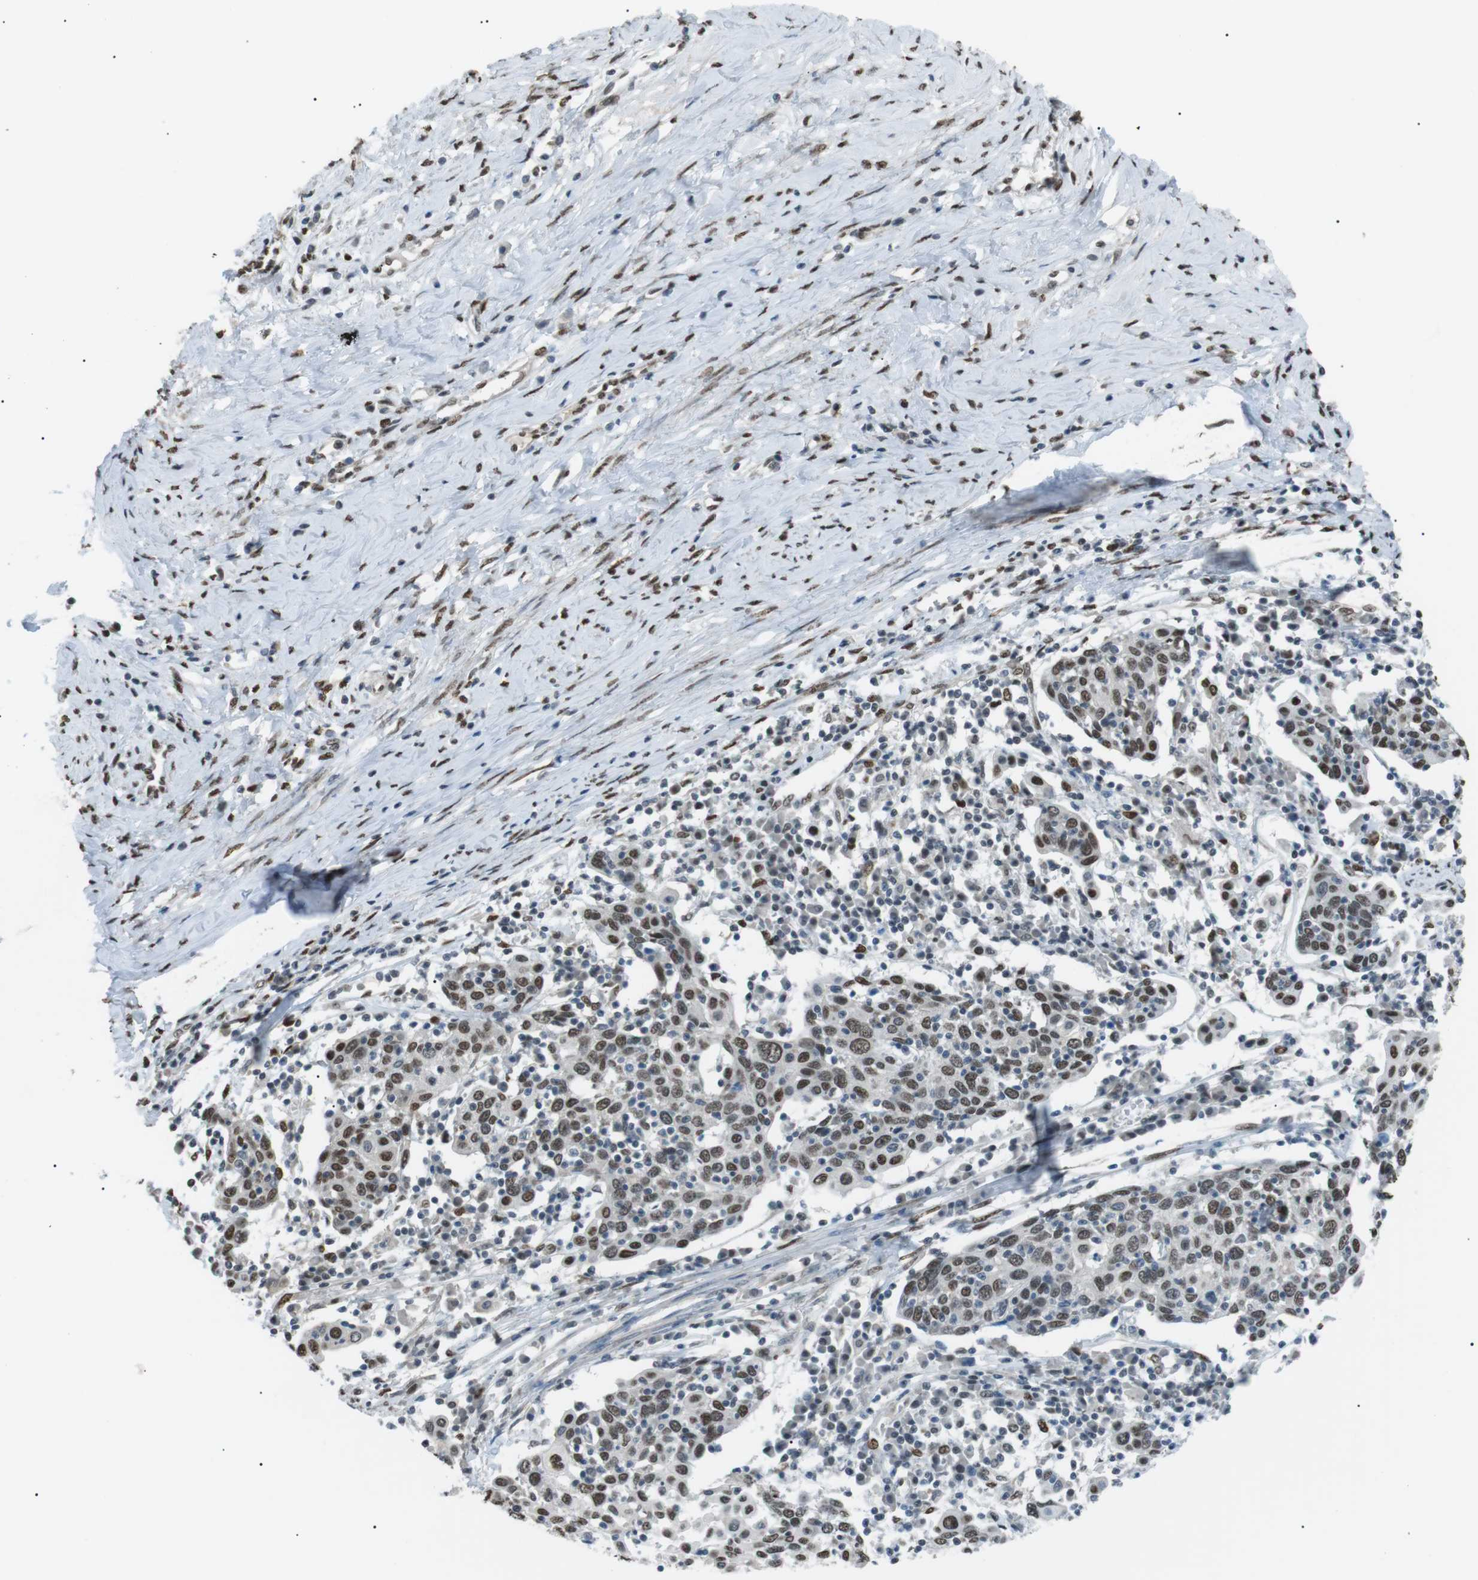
{"staining": {"intensity": "moderate", "quantity": ">75%", "location": "nuclear"}, "tissue": "cervical cancer", "cell_type": "Tumor cells", "image_type": "cancer", "snomed": [{"axis": "morphology", "description": "Squamous cell carcinoma, NOS"}, {"axis": "topography", "description": "Cervix"}], "caption": "Human cervical cancer (squamous cell carcinoma) stained for a protein (brown) demonstrates moderate nuclear positive positivity in about >75% of tumor cells.", "gene": "SRPK2", "patient": {"sex": "female", "age": 40}}